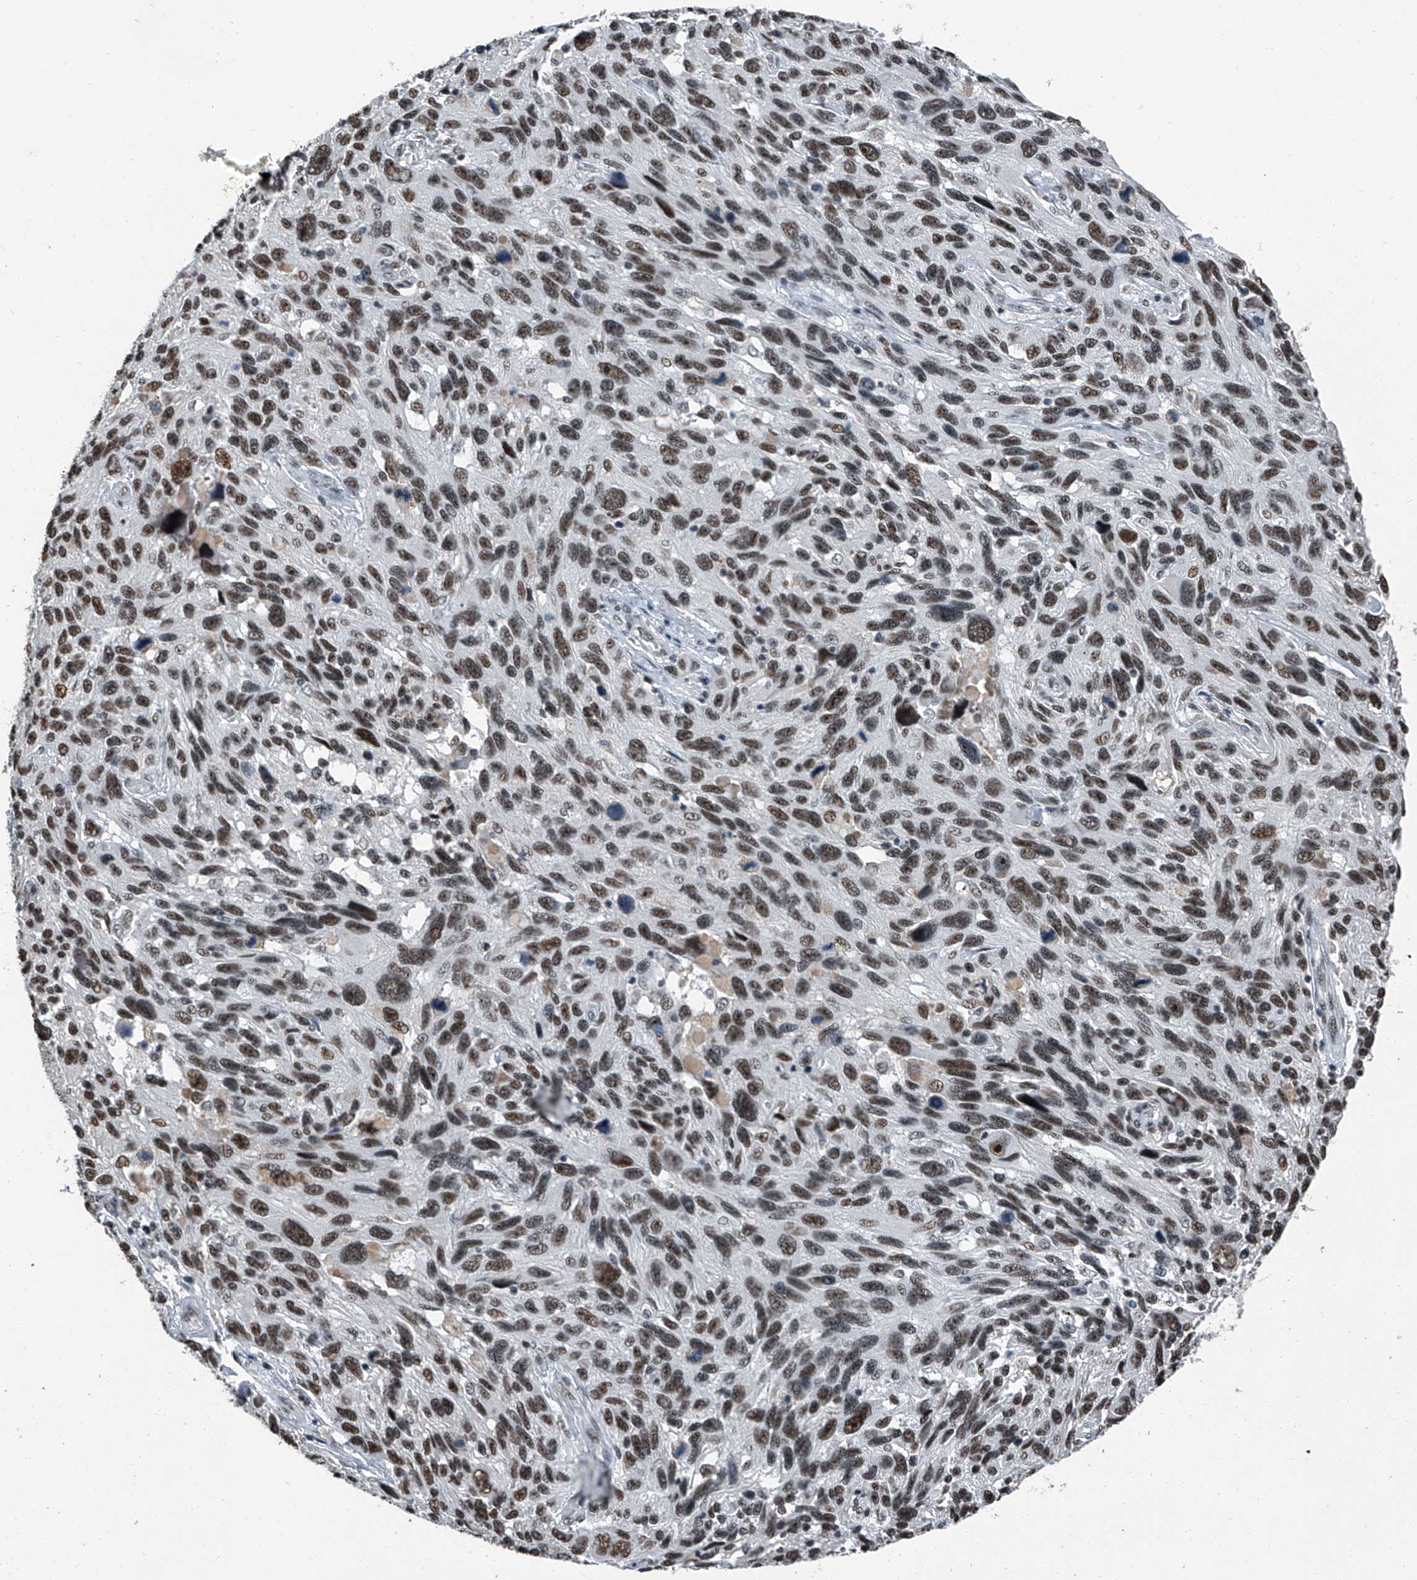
{"staining": {"intensity": "moderate", "quantity": ">75%", "location": "nuclear"}, "tissue": "melanoma", "cell_type": "Tumor cells", "image_type": "cancer", "snomed": [{"axis": "morphology", "description": "Malignant melanoma, NOS"}, {"axis": "topography", "description": "Skin"}], "caption": "Tumor cells demonstrate medium levels of moderate nuclear expression in about >75% of cells in human melanoma. The protein of interest is stained brown, and the nuclei are stained in blue (DAB IHC with brightfield microscopy, high magnification).", "gene": "TCOF1", "patient": {"sex": "male", "age": 53}}